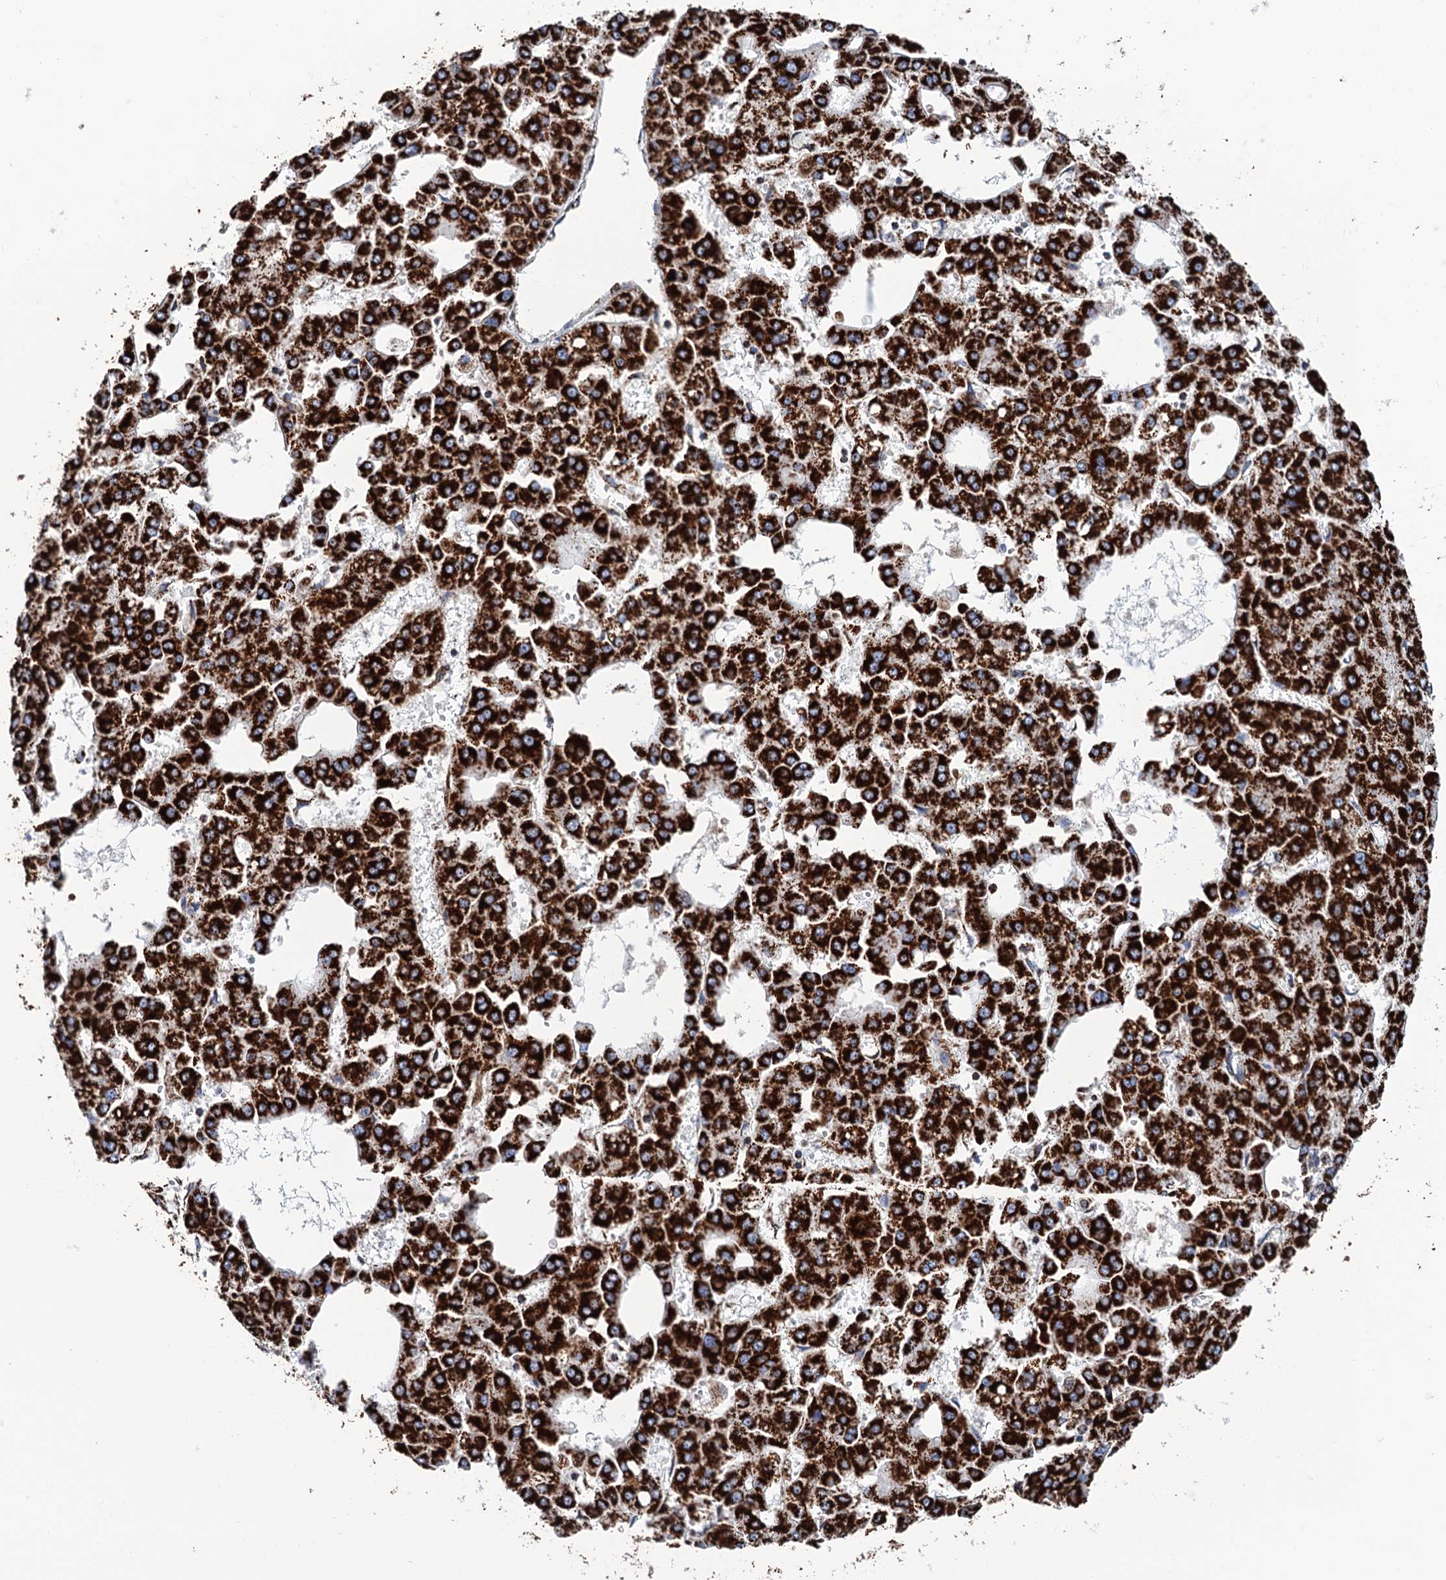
{"staining": {"intensity": "strong", "quantity": ">75%", "location": "cytoplasmic/membranous"}, "tissue": "liver cancer", "cell_type": "Tumor cells", "image_type": "cancer", "snomed": [{"axis": "morphology", "description": "Carcinoma, Hepatocellular, NOS"}, {"axis": "topography", "description": "Liver"}], "caption": "Tumor cells demonstrate high levels of strong cytoplasmic/membranous positivity in approximately >75% of cells in human liver hepatocellular carcinoma. The protein is shown in brown color, while the nuclei are stained blue.", "gene": "IVD", "patient": {"sex": "male", "age": 47}}